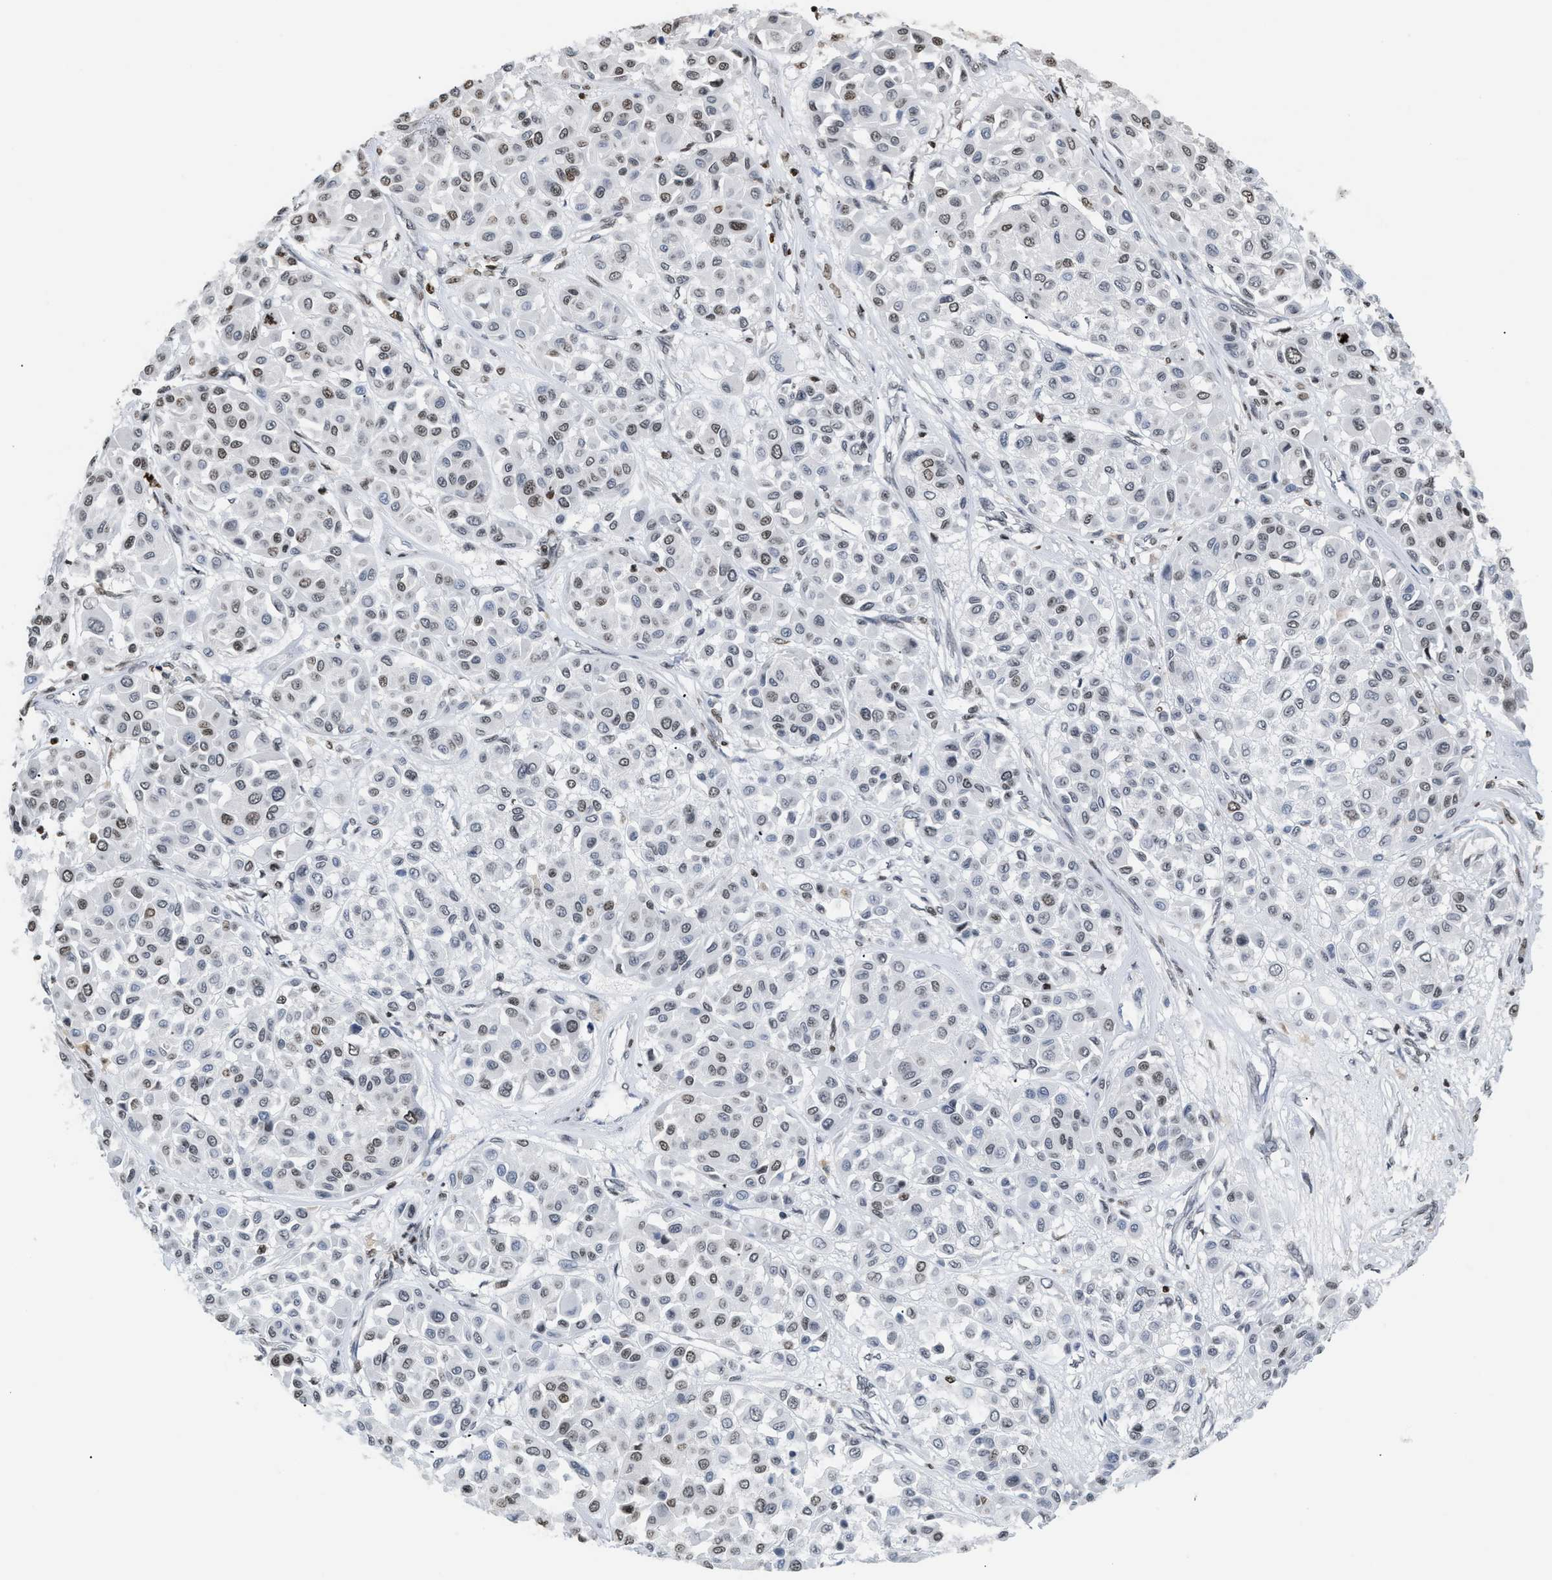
{"staining": {"intensity": "weak", "quantity": "25%-75%", "location": "nuclear"}, "tissue": "melanoma", "cell_type": "Tumor cells", "image_type": "cancer", "snomed": [{"axis": "morphology", "description": "Malignant melanoma, Metastatic site"}, {"axis": "topography", "description": "Soft tissue"}], "caption": "Immunohistochemistry image of human malignant melanoma (metastatic site) stained for a protein (brown), which demonstrates low levels of weak nuclear staining in approximately 25%-75% of tumor cells.", "gene": "HMGN2", "patient": {"sex": "male", "age": 41}}